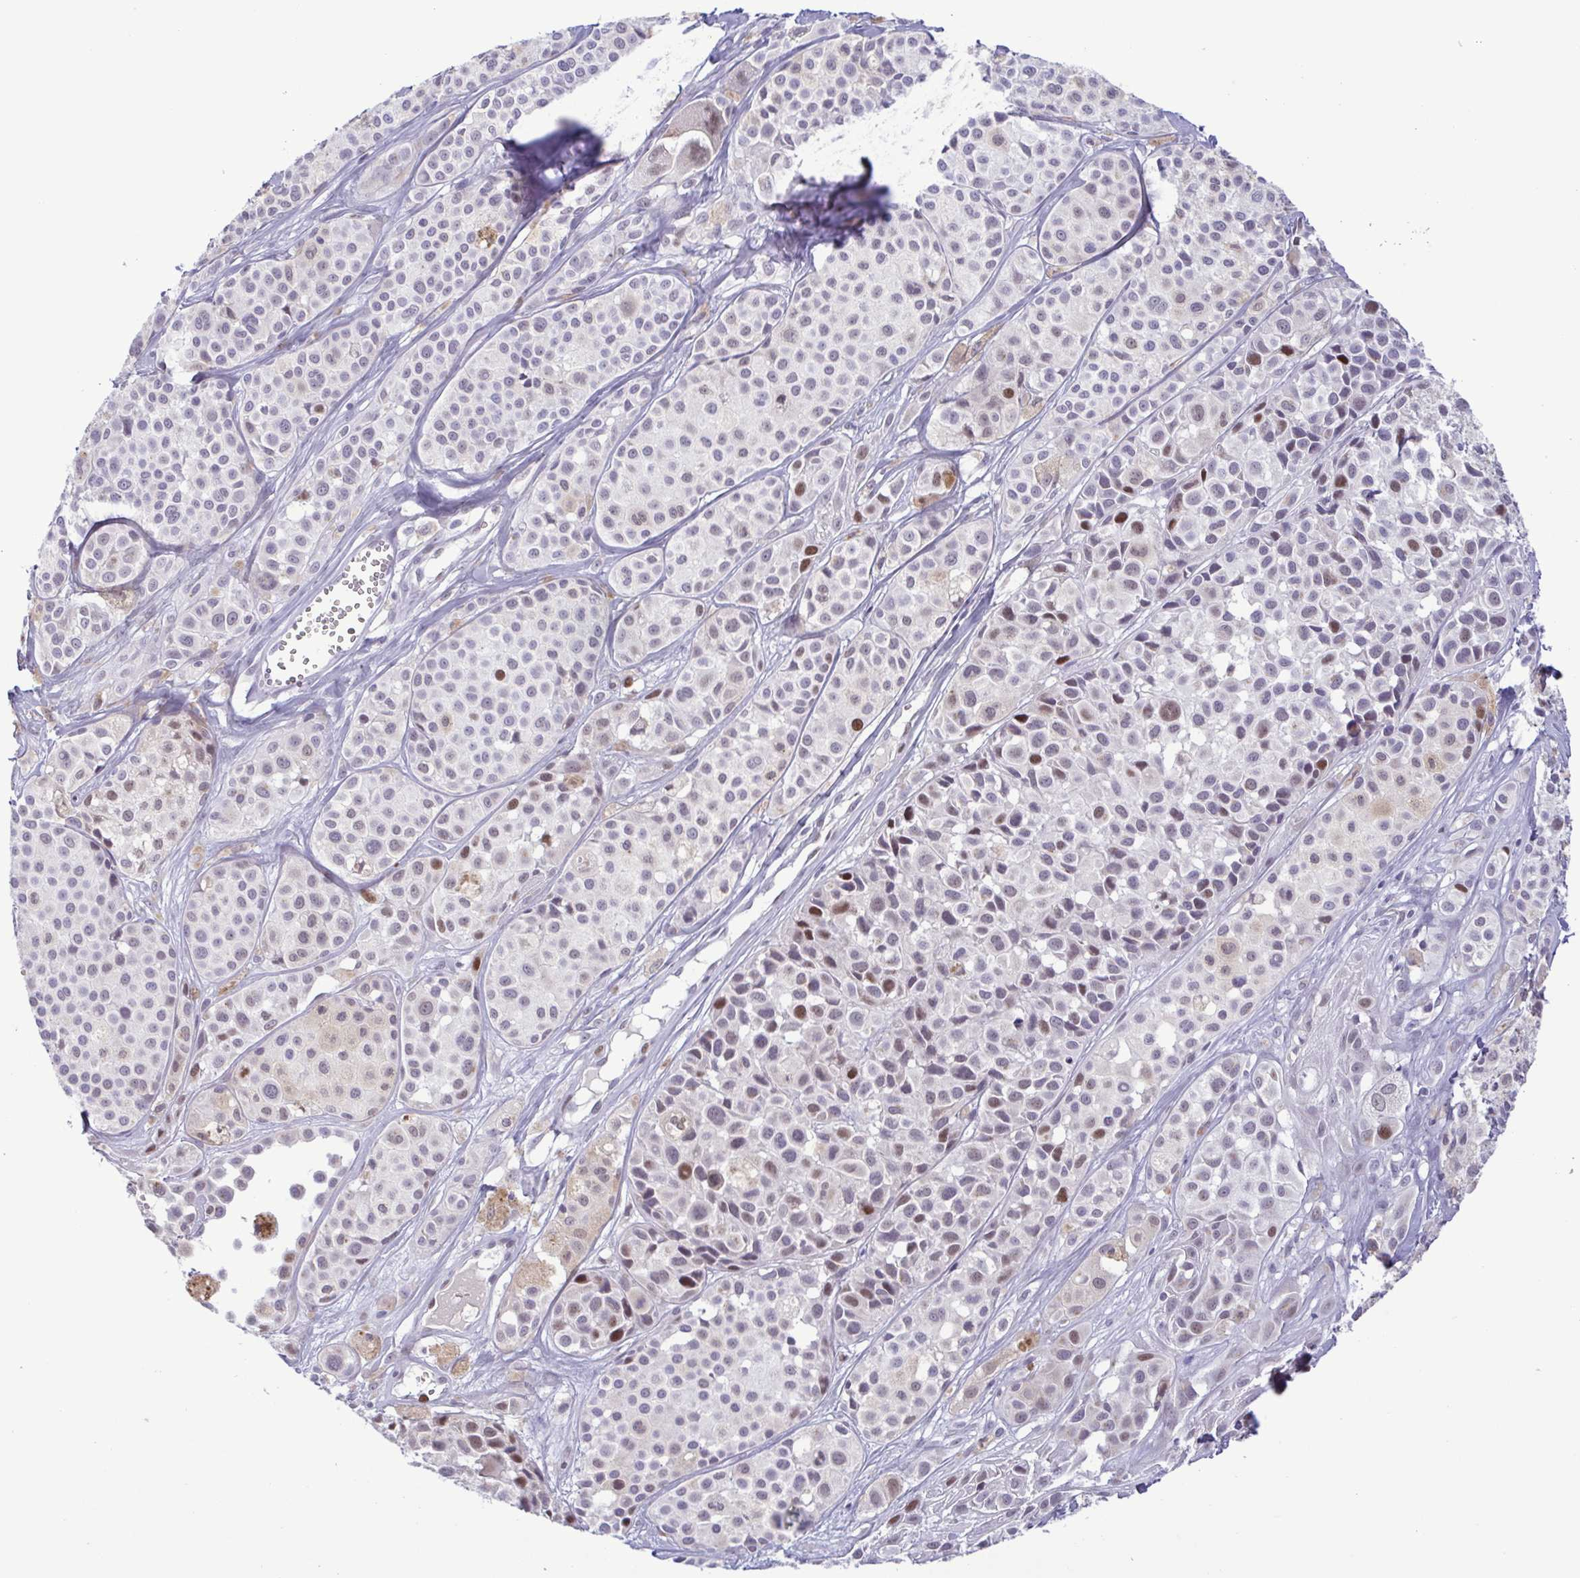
{"staining": {"intensity": "moderate", "quantity": "<25%", "location": "nuclear"}, "tissue": "melanoma", "cell_type": "Tumor cells", "image_type": "cancer", "snomed": [{"axis": "morphology", "description": "Malignant melanoma, NOS"}, {"axis": "topography", "description": "Skin"}], "caption": "Moderate nuclear positivity for a protein is identified in approximately <25% of tumor cells of malignant melanoma using immunohistochemistry.", "gene": "TIPIN", "patient": {"sex": "male", "age": 77}}